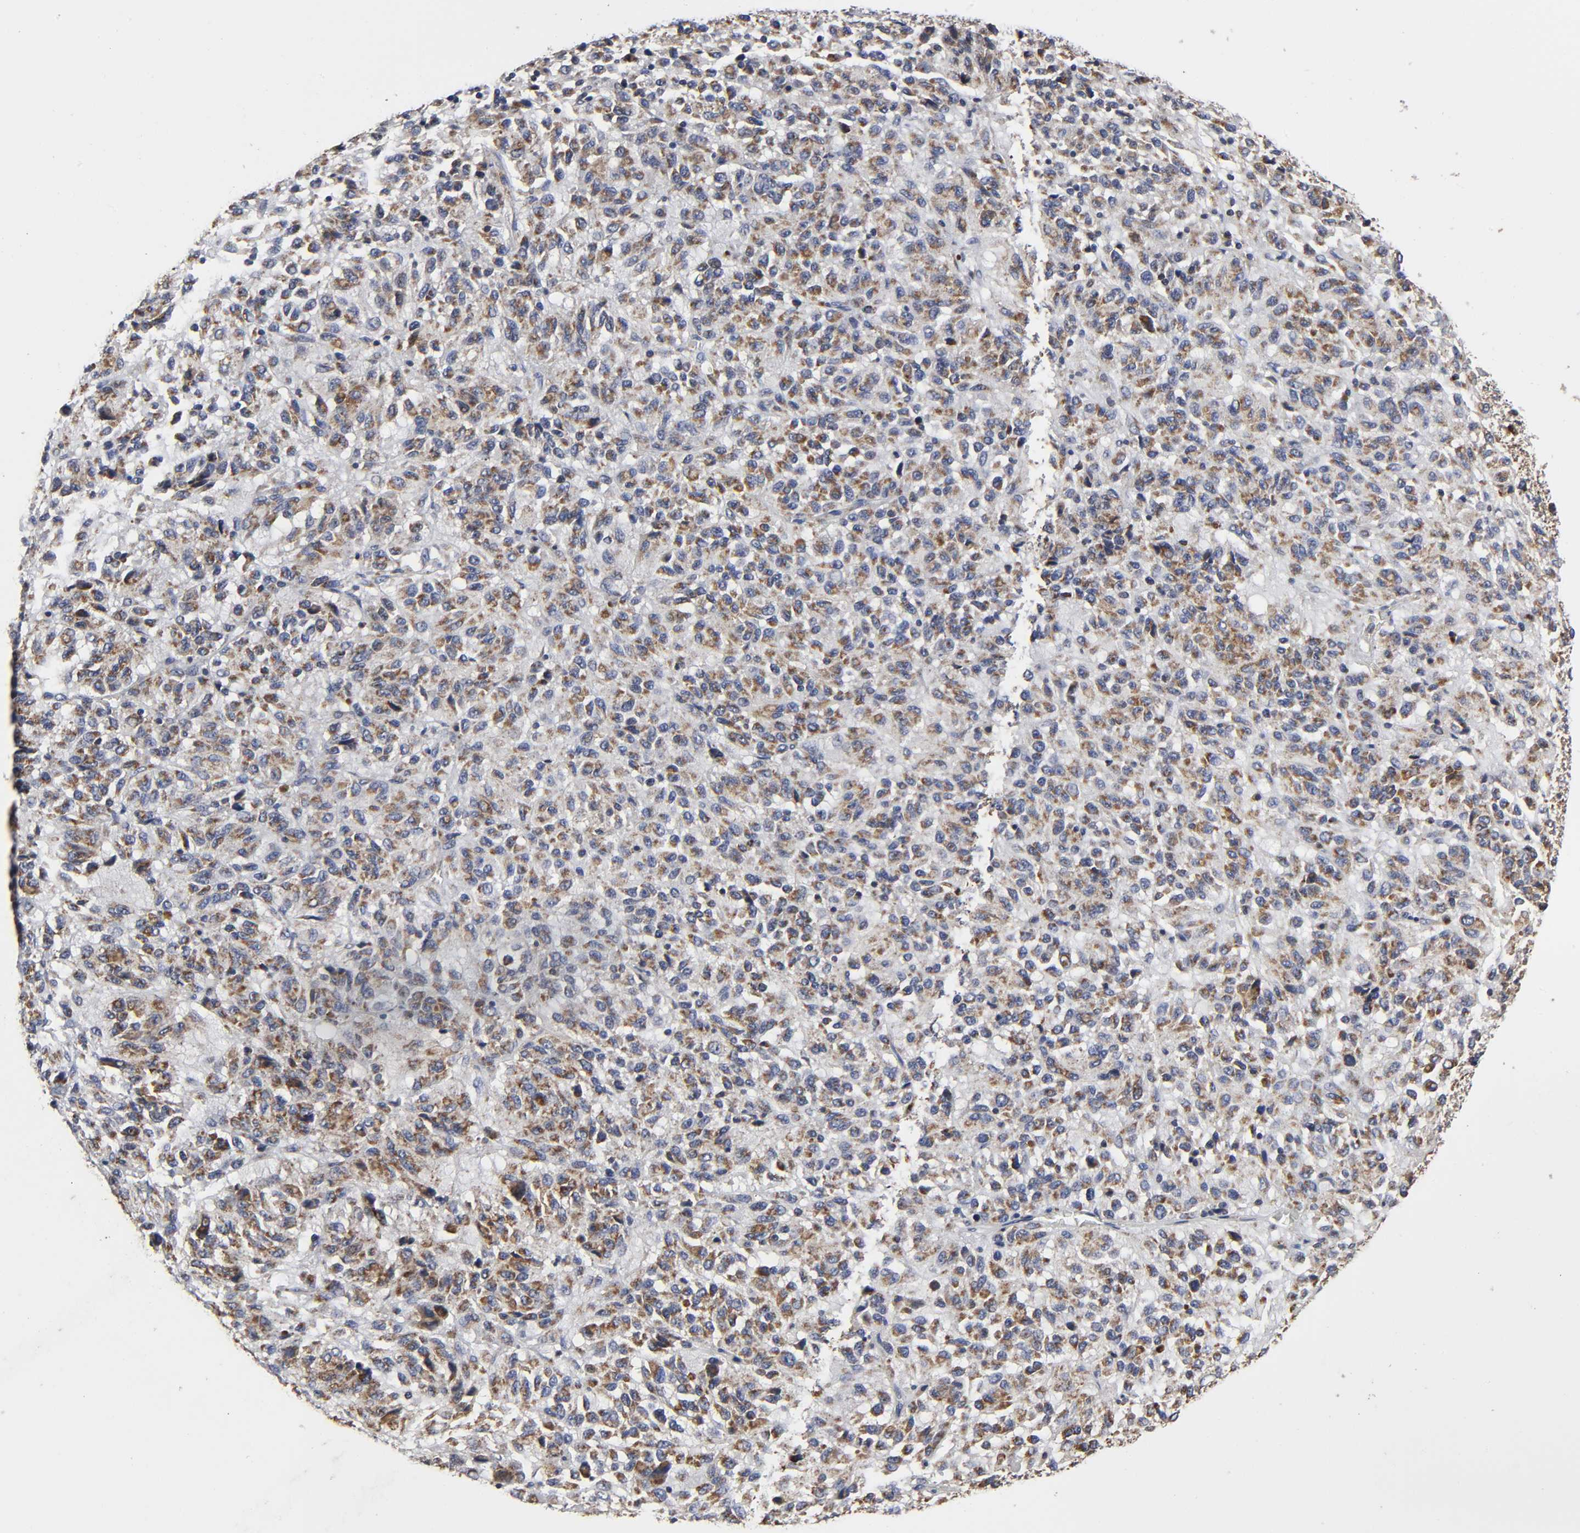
{"staining": {"intensity": "moderate", "quantity": ">75%", "location": "cytoplasmic/membranous"}, "tissue": "melanoma", "cell_type": "Tumor cells", "image_type": "cancer", "snomed": [{"axis": "morphology", "description": "Malignant melanoma, Metastatic site"}, {"axis": "topography", "description": "Lung"}], "caption": "DAB (3,3'-diaminobenzidine) immunohistochemical staining of human malignant melanoma (metastatic site) shows moderate cytoplasmic/membranous protein positivity in approximately >75% of tumor cells. (brown staining indicates protein expression, while blue staining denotes nuclei).", "gene": "COX6B1", "patient": {"sex": "male", "age": 64}}